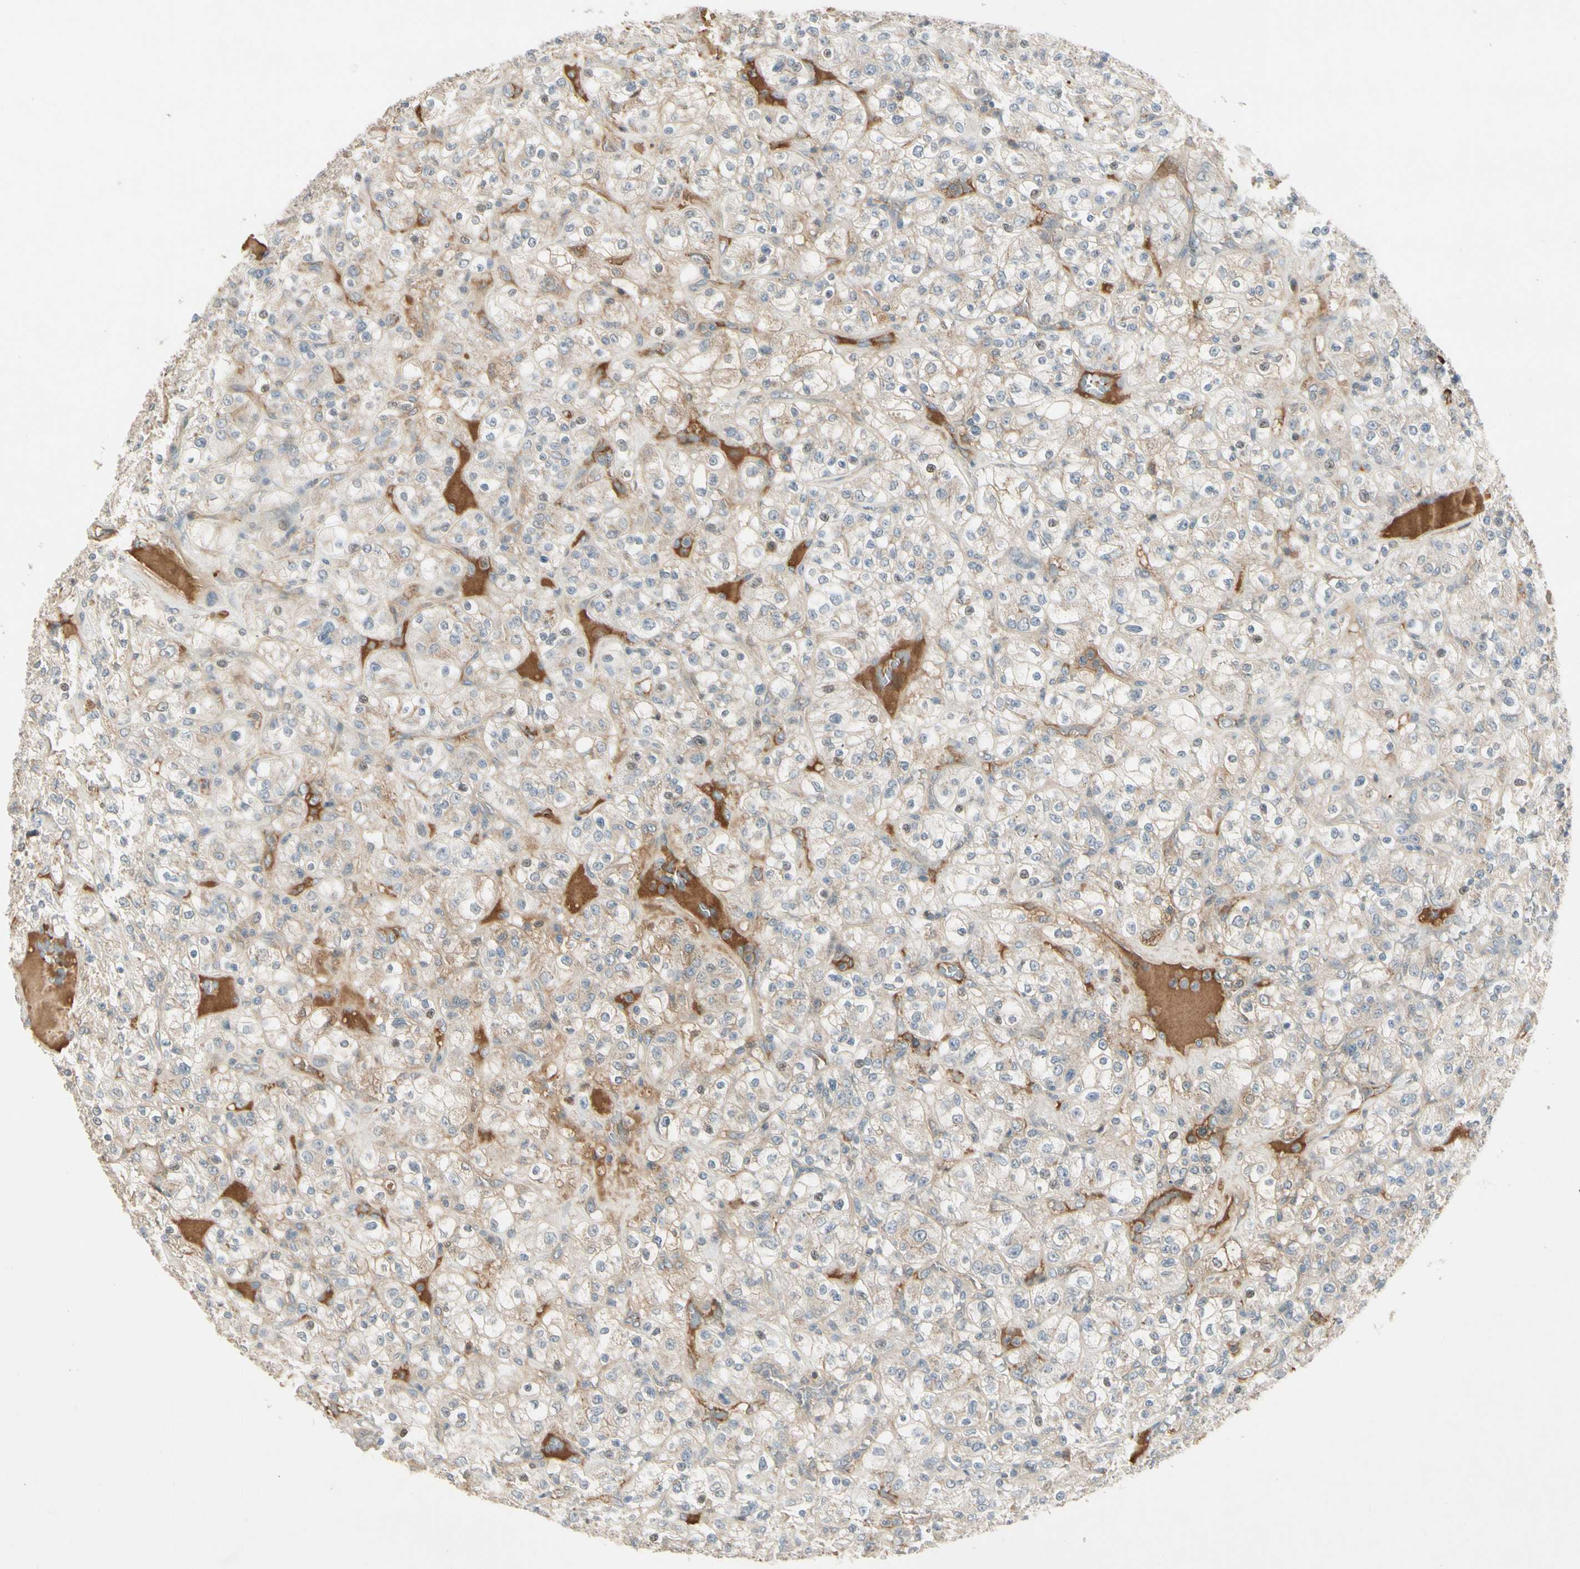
{"staining": {"intensity": "weak", "quantity": "<25%", "location": "cytoplasmic/membranous"}, "tissue": "renal cancer", "cell_type": "Tumor cells", "image_type": "cancer", "snomed": [{"axis": "morphology", "description": "Normal tissue, NOS"}, {"axis": "morphology", "description": "Adenocarcinoma, NOS"}, {"axis": "topography", "description": "Kidney"}], "caption": "Immunohistochemical staining of human renal adenocarcinoma reveals no significant staining in tumor cells.", "gene": "ICAM5", "patient": {"sex": "female", "age": 72}}